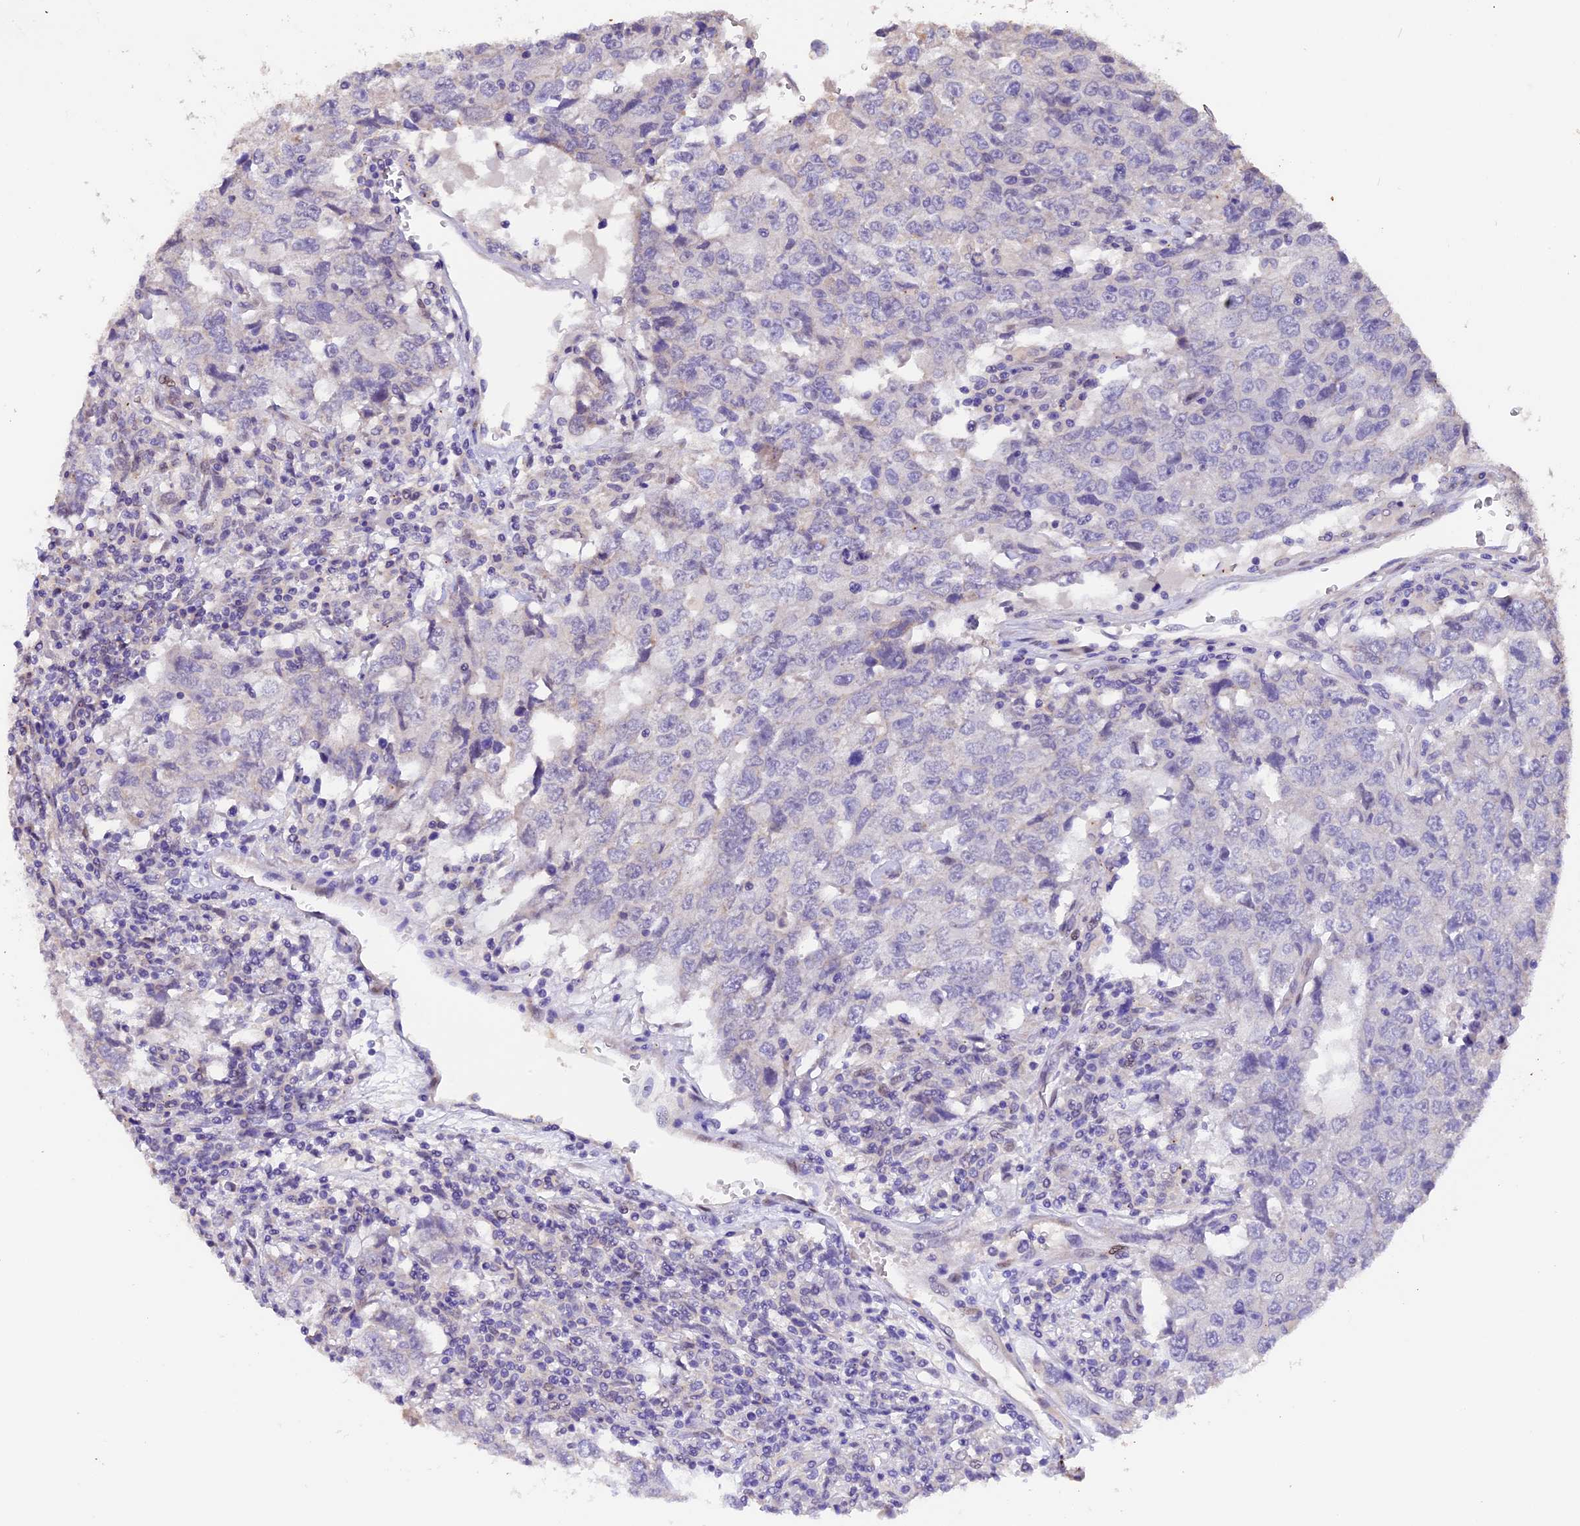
{"staining": {"intensity": "negative", "quantity": "none", "location": "none"}, "tissue": "testis cancer", "cell_type": "Tumor cells", "image_type": "cancer", "snomed": [{"axis": "morphology", "description": "Carcinoma, Embryonal, NOS"}, {"axis": "topography", "description": "Testis"}], "caption": "High power microscopy photomicrograph of an IHC photomicrograph of embryonal carcinoma (testis), revealing no significant positivity in tumor cells.", "gene": "NCK2", "patient": {"sex": "male", "age": 26}}